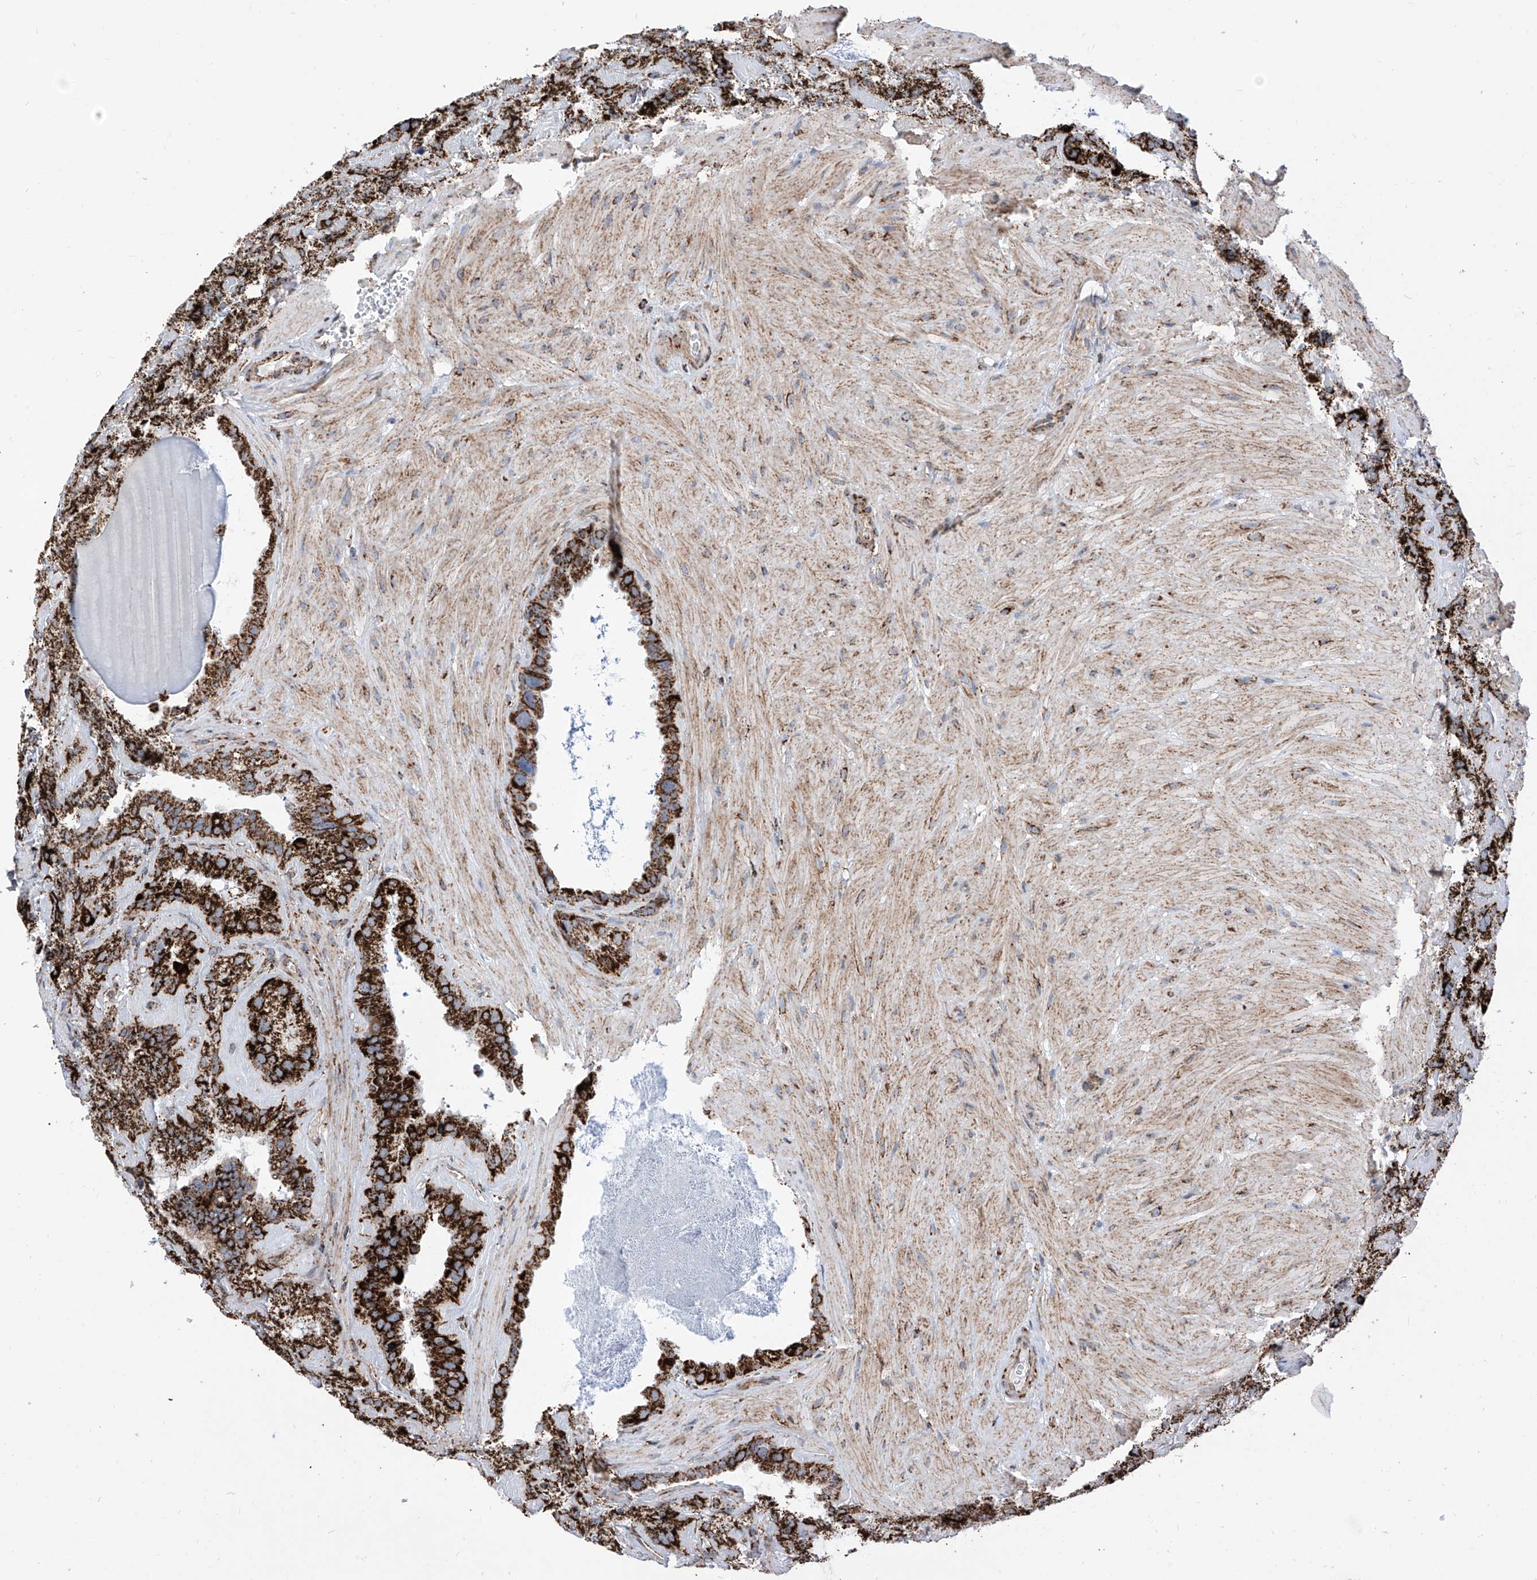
{"staining": {"intensity": "strong", "quantity": ">75%", "location": "cytoplasmic/membranous"}, "tissue": "seminal vesicle", "cell_type": "Glandular cells", "image_type": "normal", "snomed": [{"axis": "morphology", "description": "Normal tissue, NOS"}, {"axis": "topography", "description": "Prostate"}, {"axis": "topography", "description": "Seminal veicle"}], "caption": "The micrograph exhibits immunohistochemical staining of benign seminal vesicle. There is strong cytoplasmic/membranous positivity is present in approximately >75% of glandular cells.", "gene": "COX5B", "patient": {"sex": "male", "age": 59}}